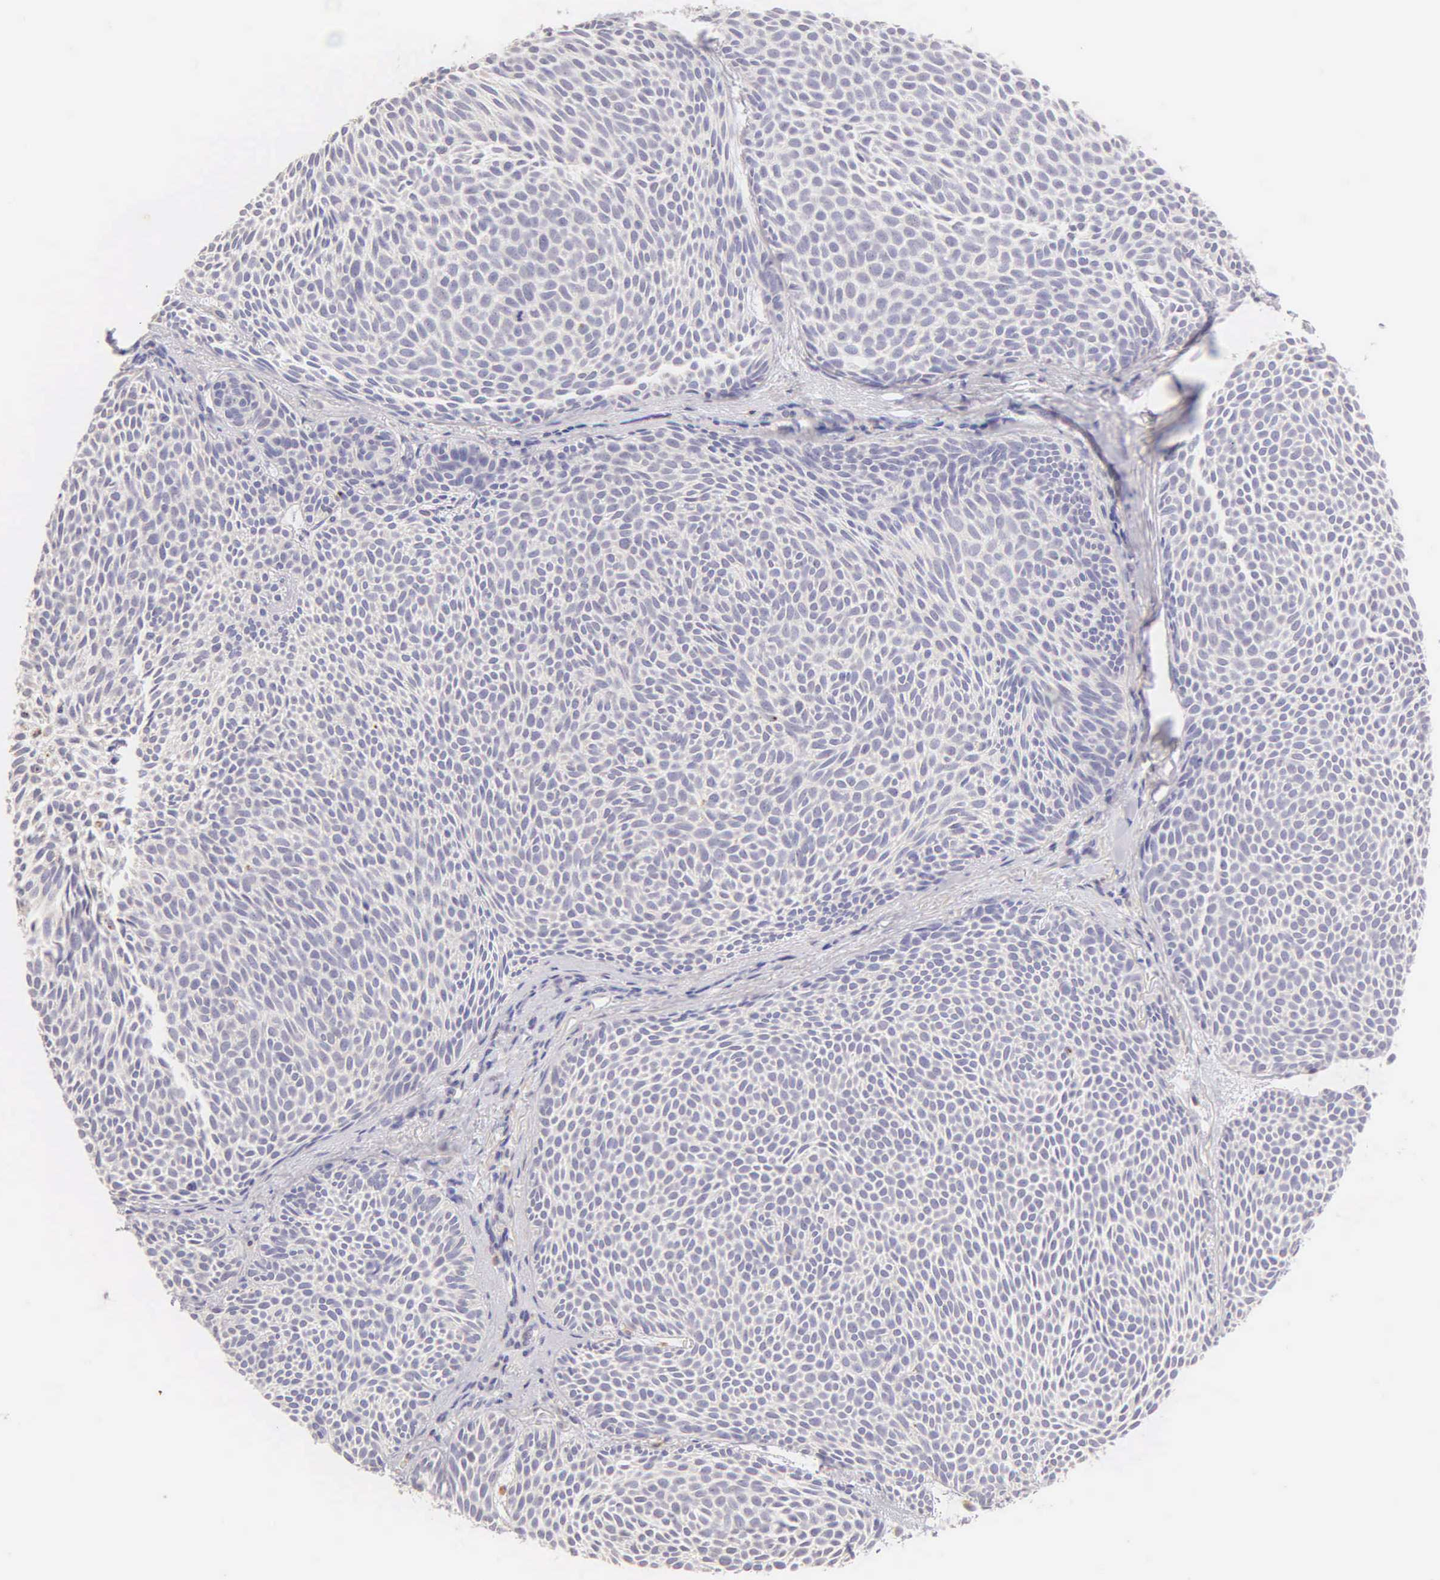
{"staining": {"intensity": "negative", "quantity": "none", "location": "none"}, "tissue": "skin cancer", "cell_type": "Tumor cells", "image_type": "cancer", "snomed": [{"axis": "morphology", "description": "Basal cell carcinoma"}, {"axis": "topography", "description": "Skin"}], "caption": "Immunohistochemistry (IHC) histopathology image of neoplastic tissue: skin basal cell carcinoma stained with DAB (3,3'-diaminobenzidine) demonstrates no significant protein staining in tumor cells.", "gene": "ESR1", "patient": {"sex": "male", "age": 84}}